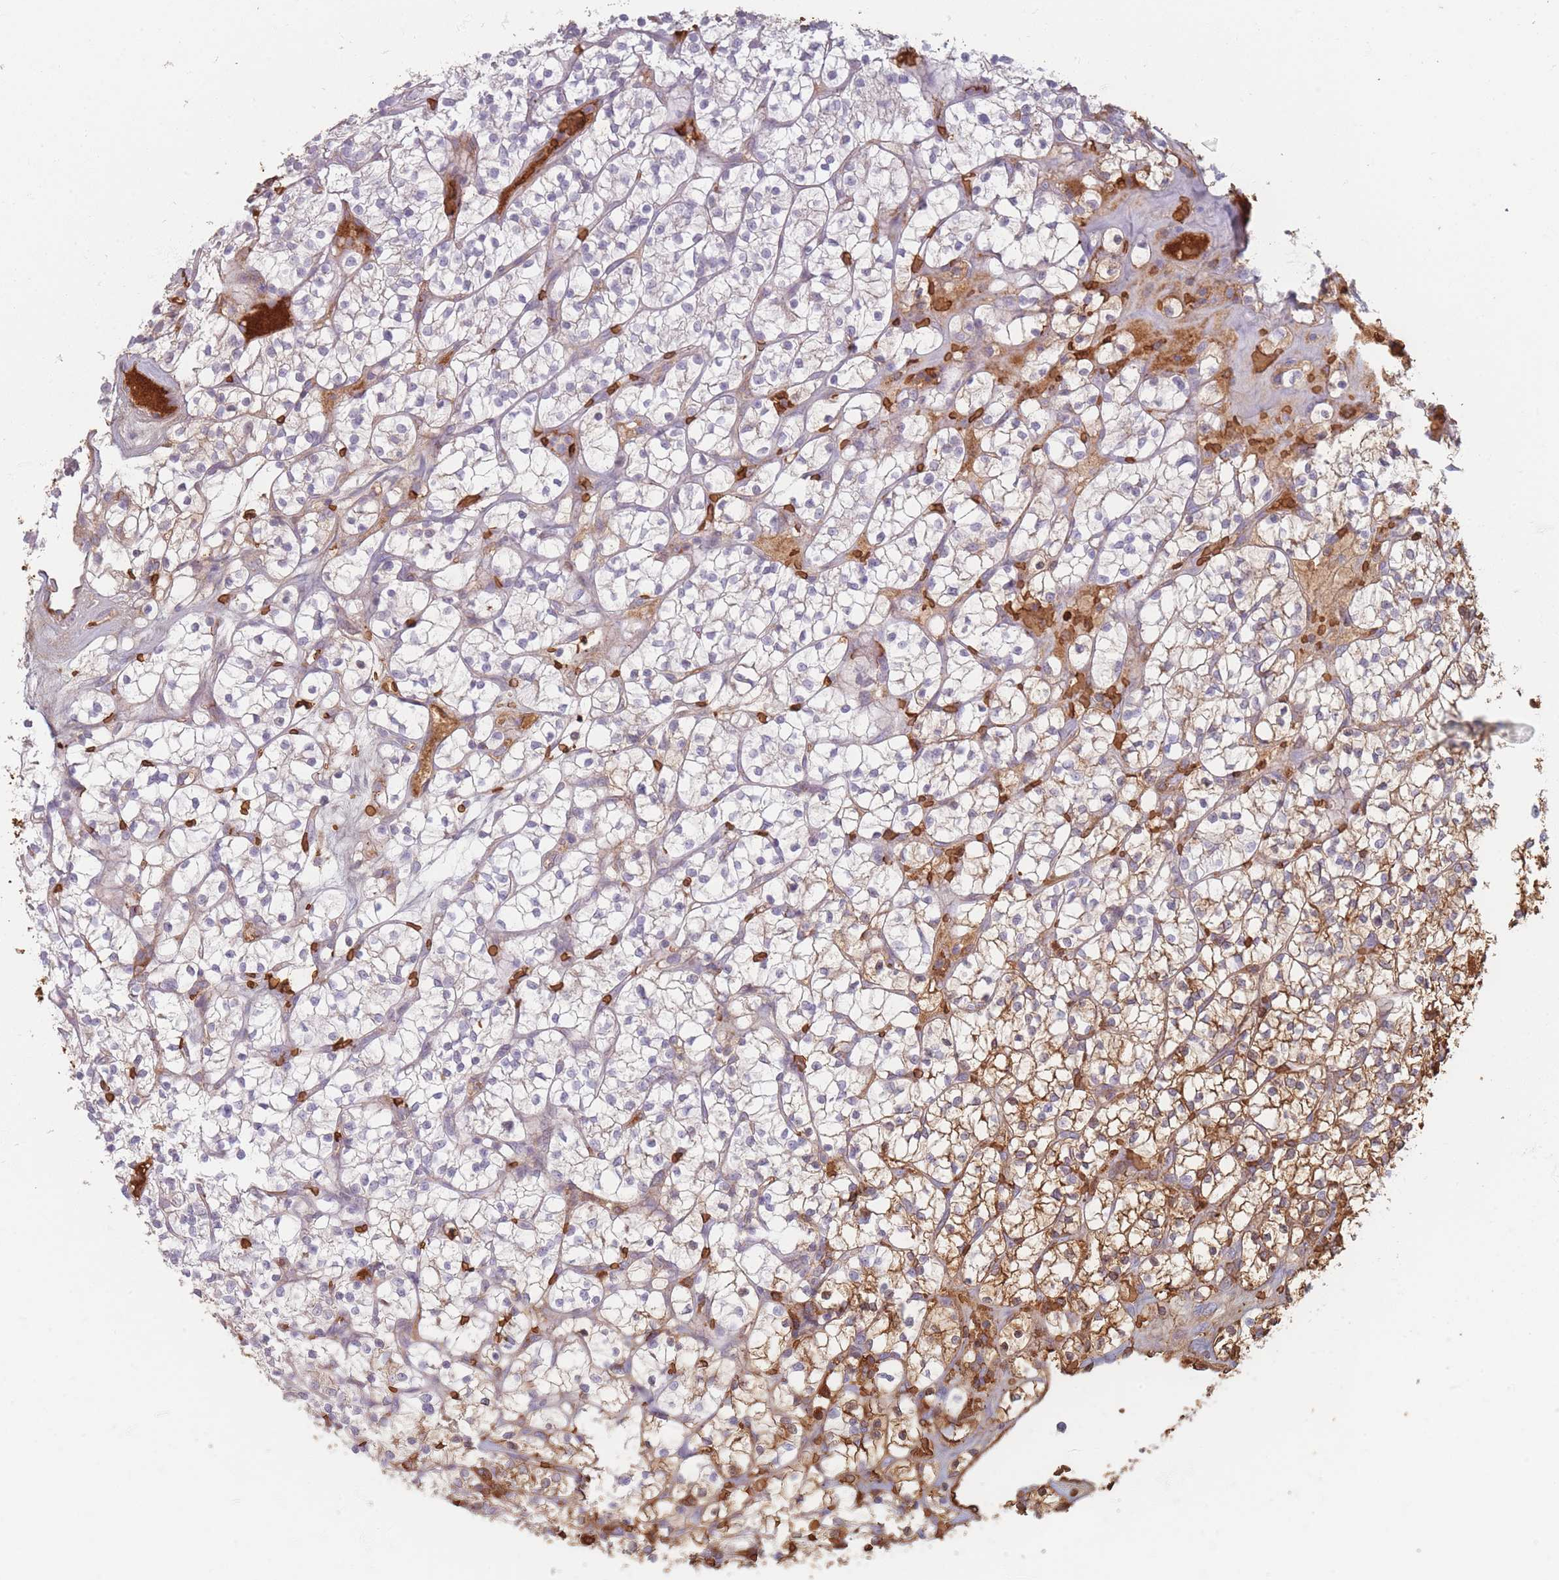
{"staining": {"intensity": "moderate", "quantity": "<25%", "location": "cytoplasmic/membranous"}, "tissue": "renal cancer", "cell_type": "Tumor cells", "image_type": "cancer", "snomed": [{"axis": "morphology", "description": "Adenocarcinoma, NOS"}, {"axis": "topography", "description": "Kidney"}], "caption": "The histopathology image shows a brown stain indicating the presence of a protein in the cytoplasmic/membranous of tumor cells in renal cancer.", "gene": "SLC2A6", "patient": {"sex": "female", "age": 64}}